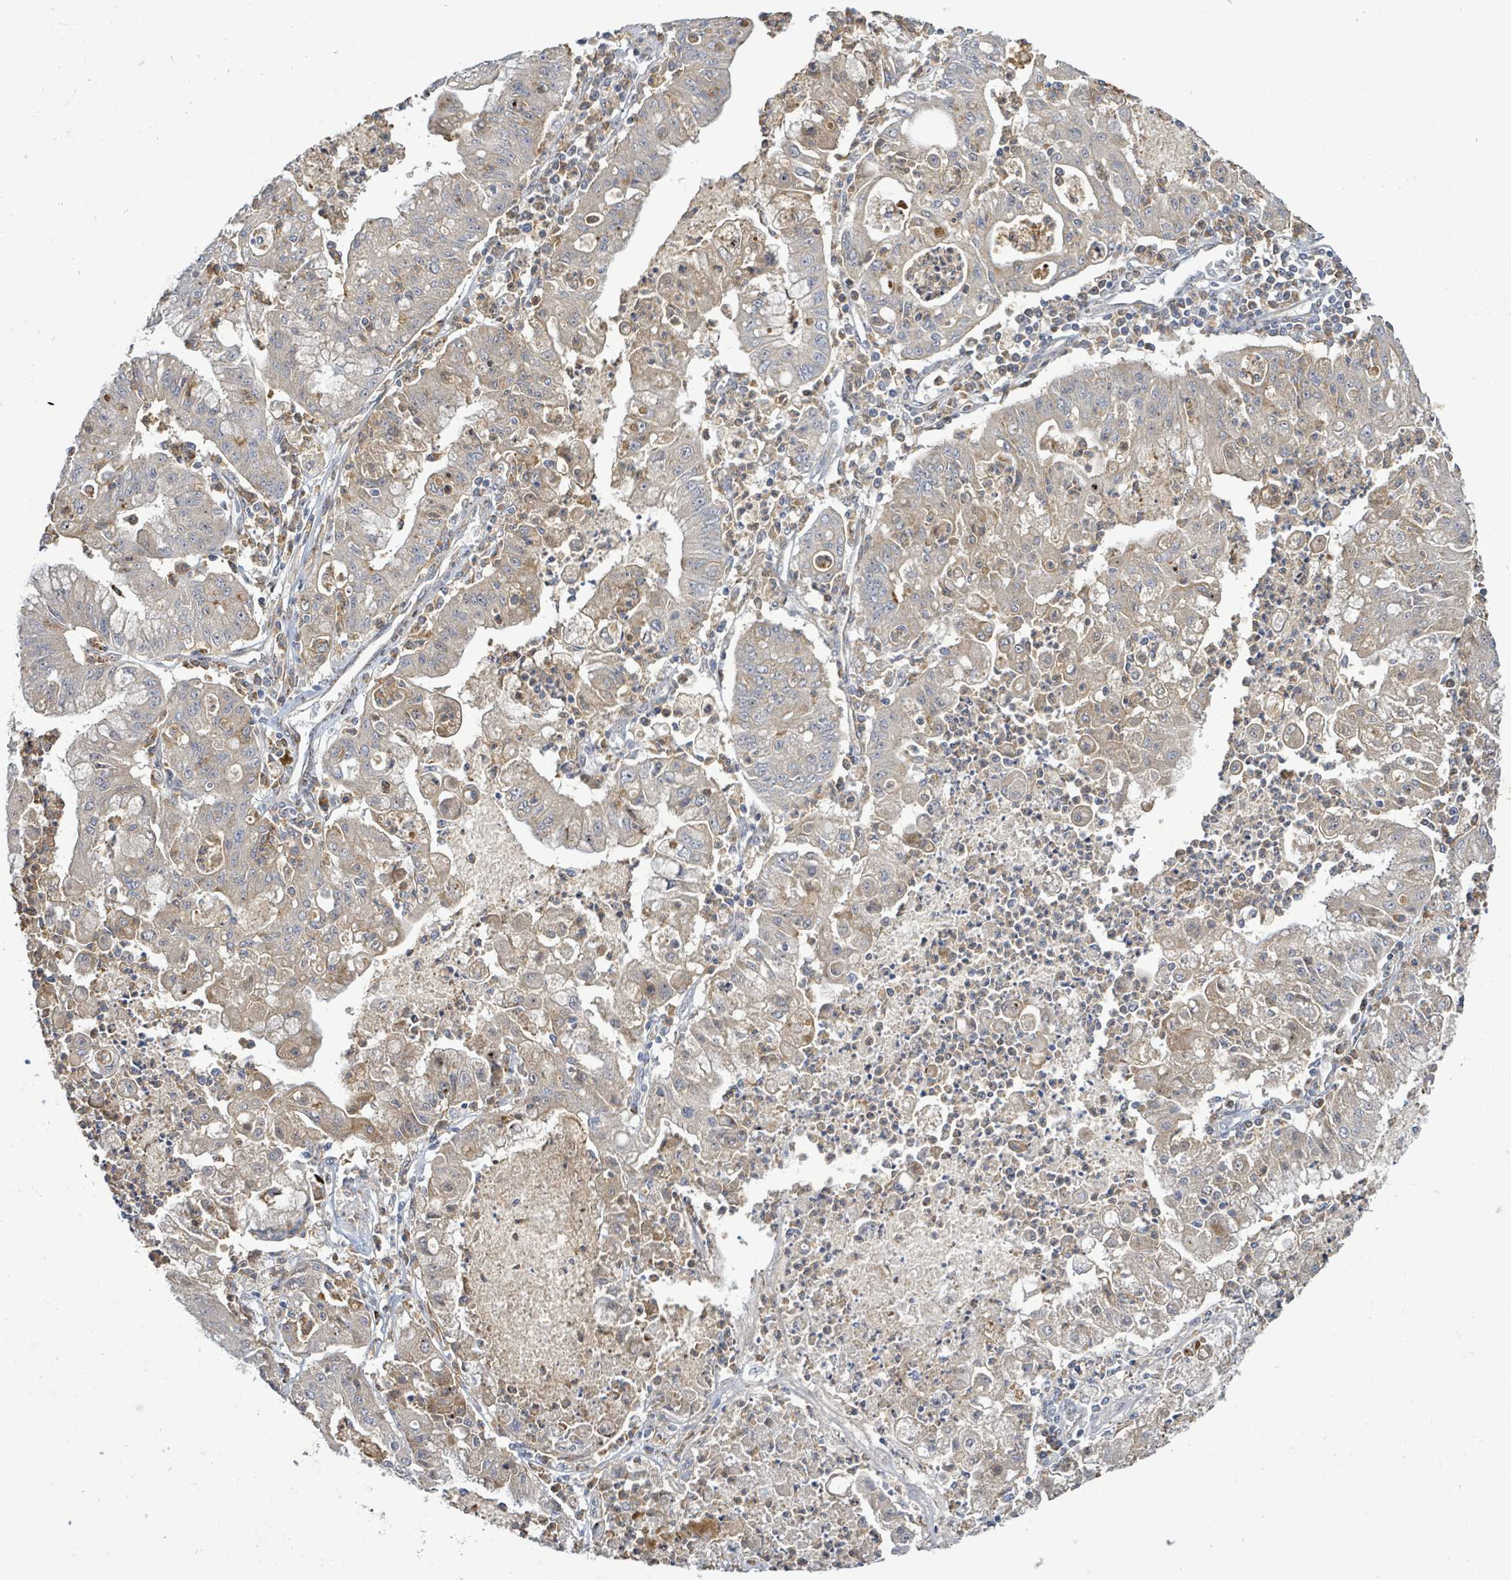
{"staining": {"intensity": "weak", "quantity": "<25%", "location": "cytoplasmic/membranous"}, "tissue": "ovarian cancer", "cell_type": "Tumor cells", "image_type": "cancer", "snomed": [{"axis": "morphology", "description": "Cystadenocarcinoma, mucinous, NOS"}, {"axis": "topography", "description": "Ovary"}], "caption": "Immunohistochemical staining of human ovarian cancer (mucinous cystadenocarcinoma) reveals no significant positivity in tumor cells. (DAB (3,3'-diaminobenzidine) immunohistochemistry, high magnification).", "gene": "SLIT3", "patient": {"sex": "female", "age": 70}}